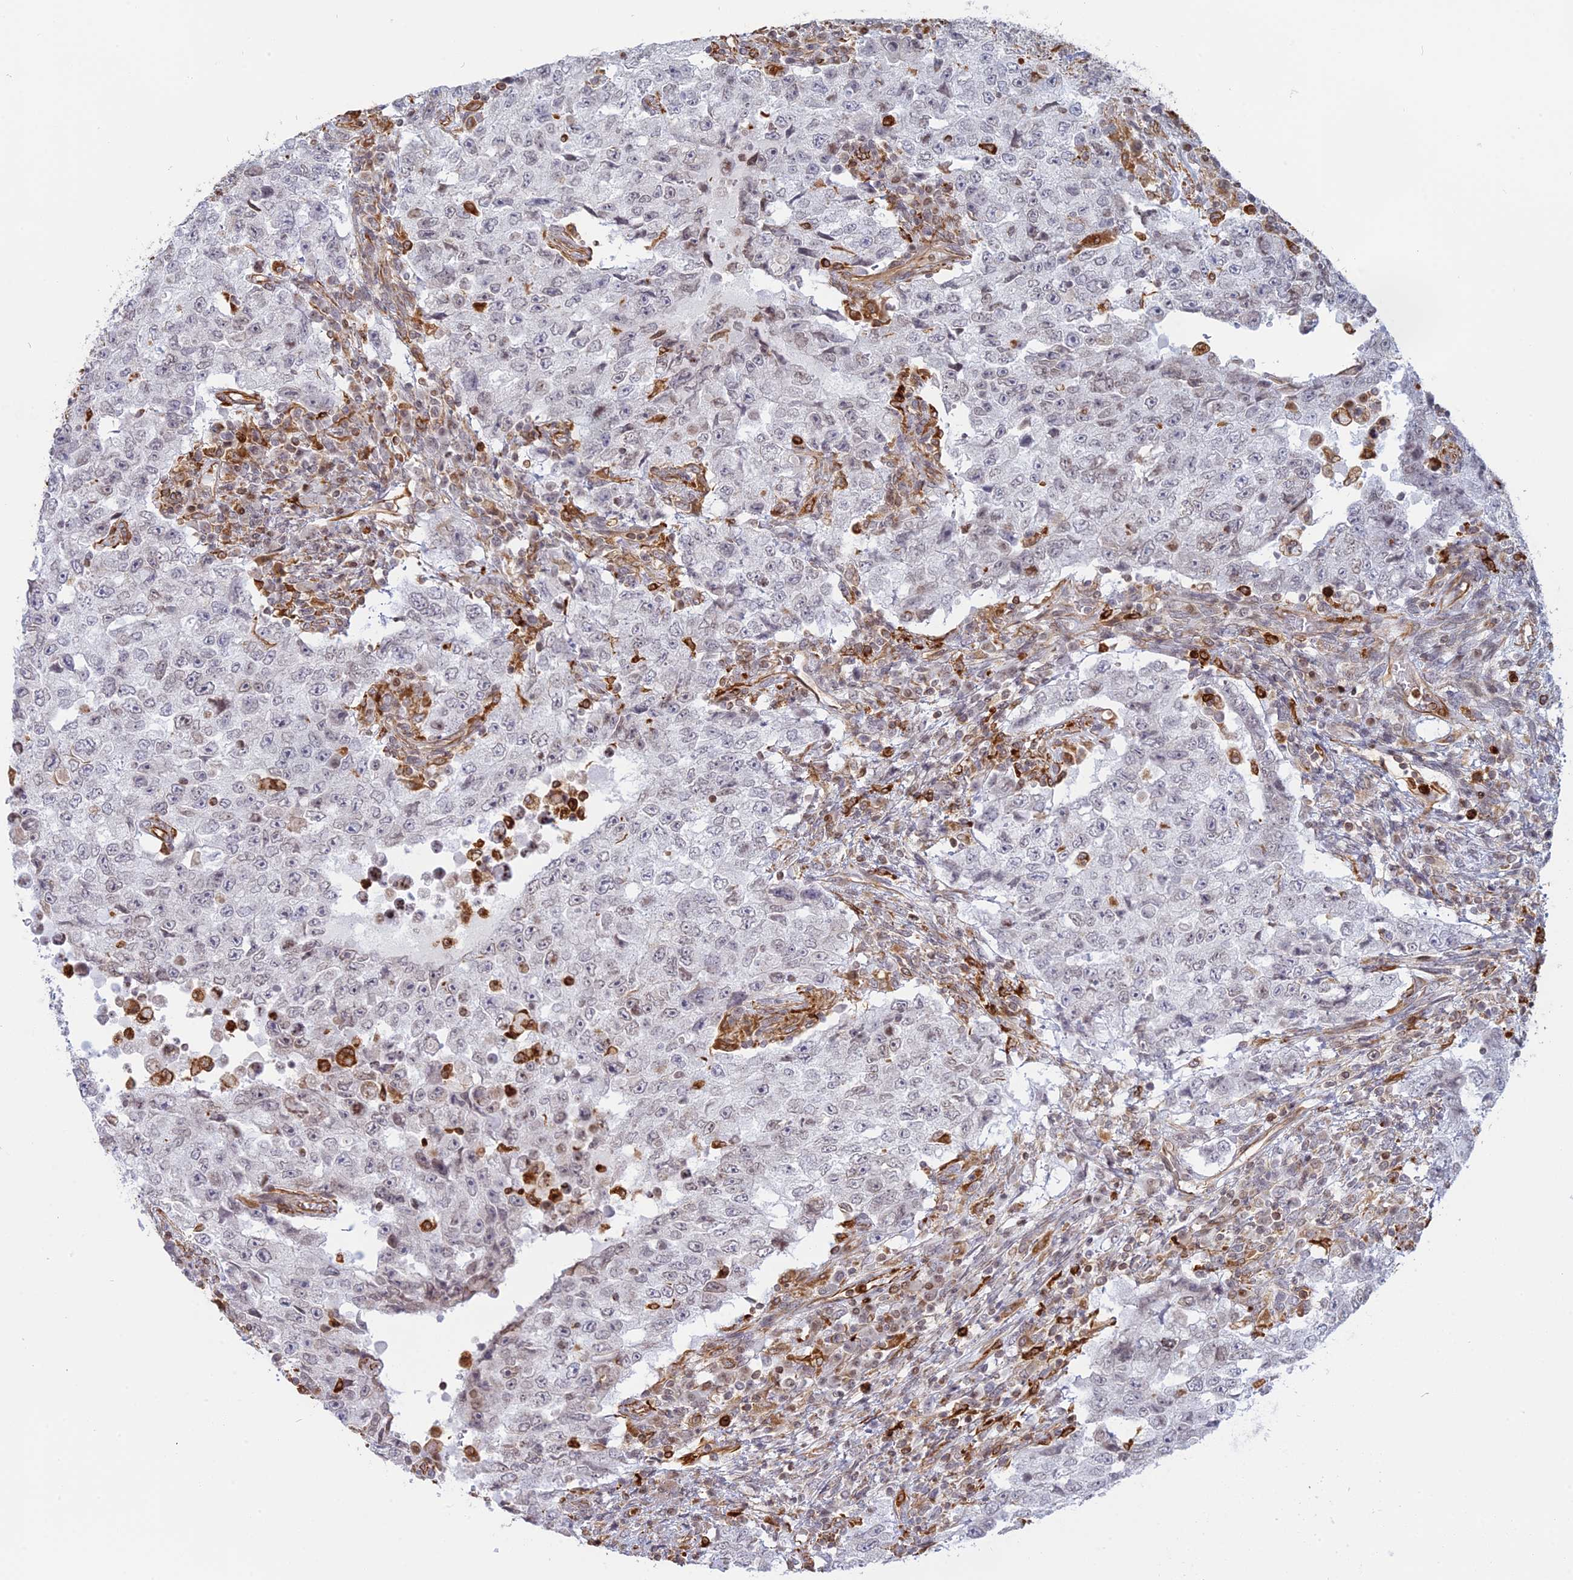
{"staining": {"intensity": "negative", "quantity": "none", "location": "none"}, "tissue": "testis cancer", "cell_type": "Tumor cells", "image_type": "cancer", "snomed": [{"axis": "morphology", "description": "Carcinoma, Embryonal, NOS"}, {"axis": "topography", "description": "Testis"}], "caption": "There is no significant staining in tumor cells of testis embryonal carcinoma.", "gene": "APOBR", "patient": {"sex": "male", "age": 26}}